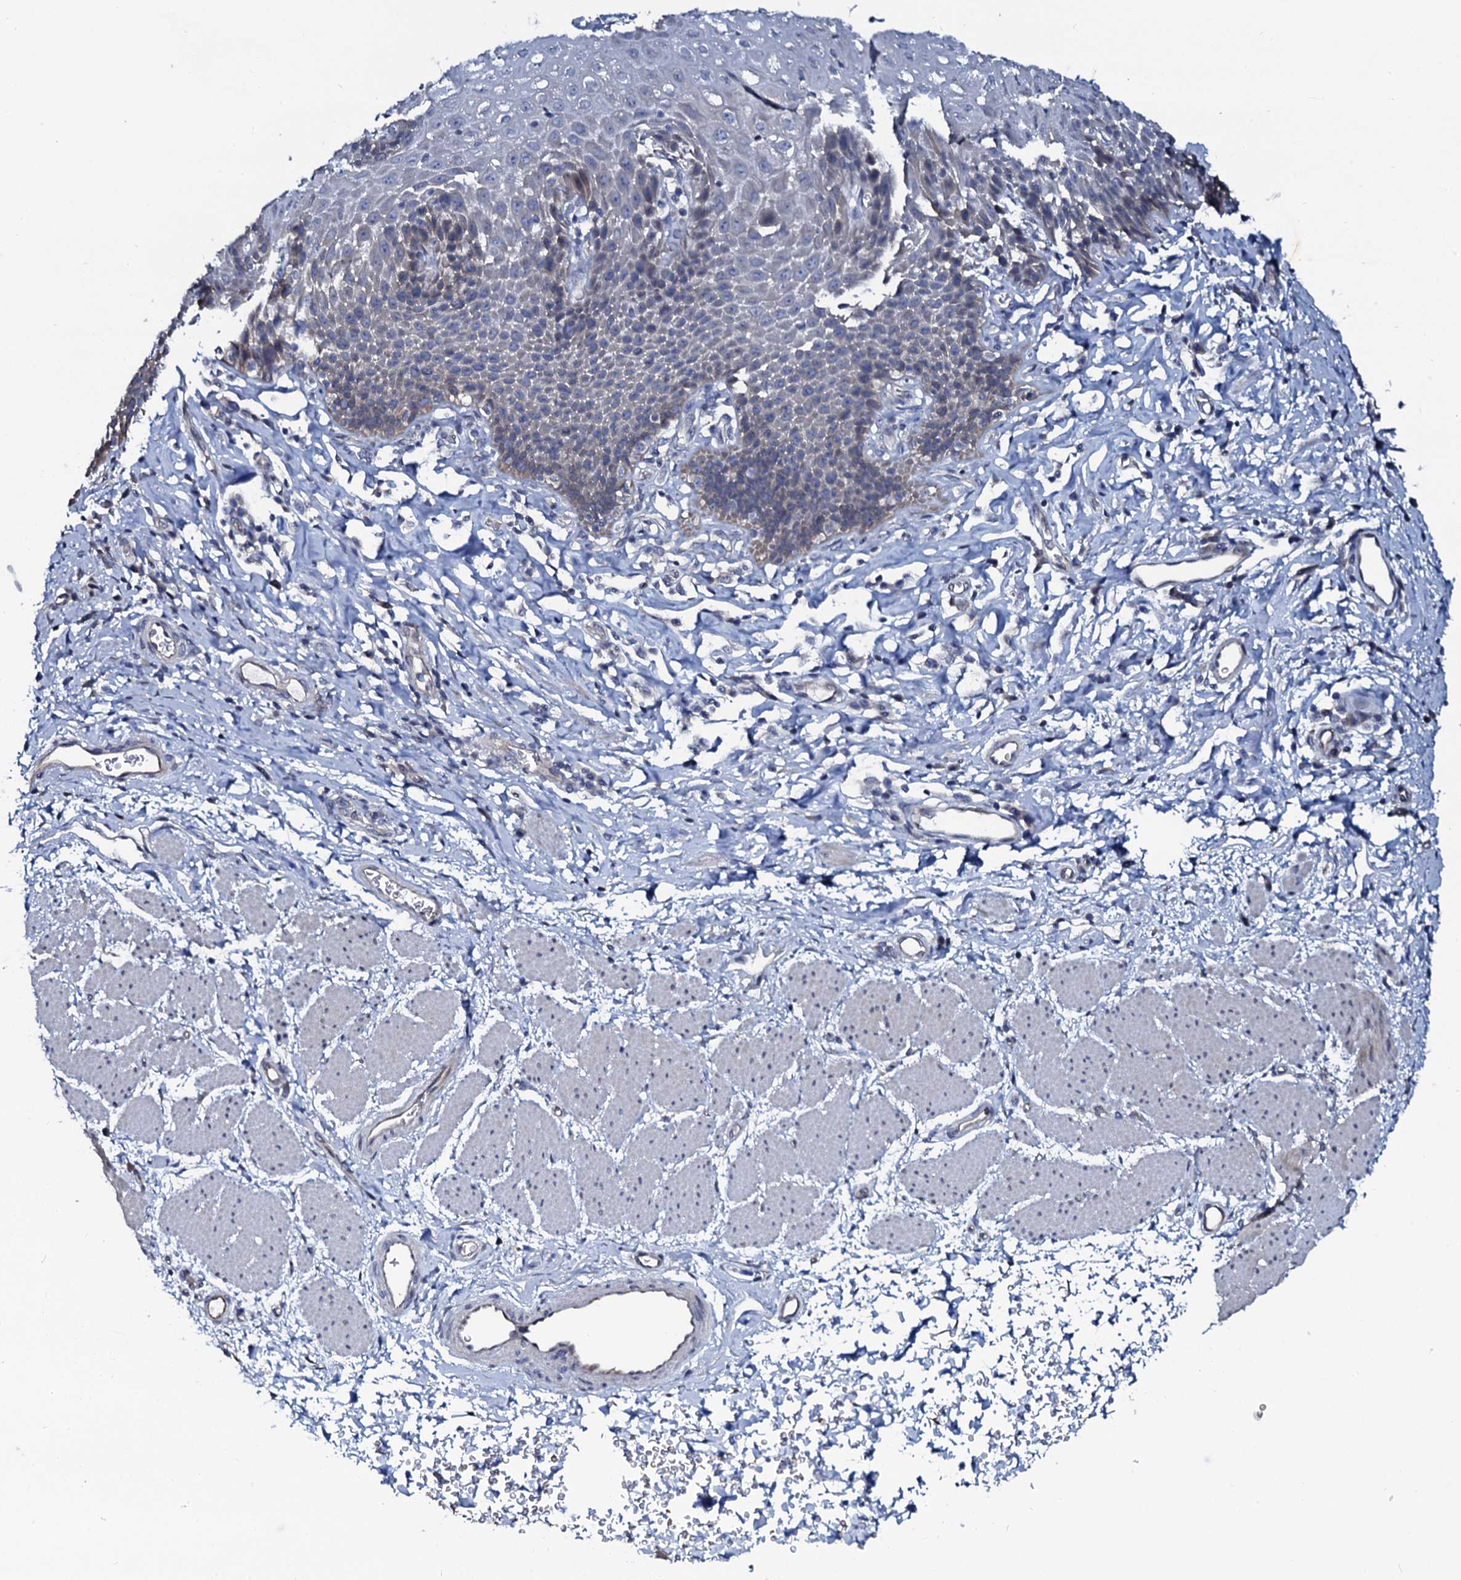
{"staining": {"intensity": "strong", "quantity": "<25%", "location": "cytoplasmic/membranous"}, "tissue": "esophagus", "cell_type": "Squamous epithelial cells", "image_type": "normal", "snomed": [{"axis": "morphology", "description": "Normal tissue, NOS"}, {"axis": "topography", "description": "Esophagus"}], "caption": "IHC of normal esophagus demonstrates medium levels of strong cytoplasmic/membranous staining in approximately <25% of squamous epithelial cells. (DAB (3,3'-diaminobenzidine) = brown stain, brightfield microscopy at high magnification).", "gene": "C10orf88", "patient": {"sex": "female", "age": 61}}